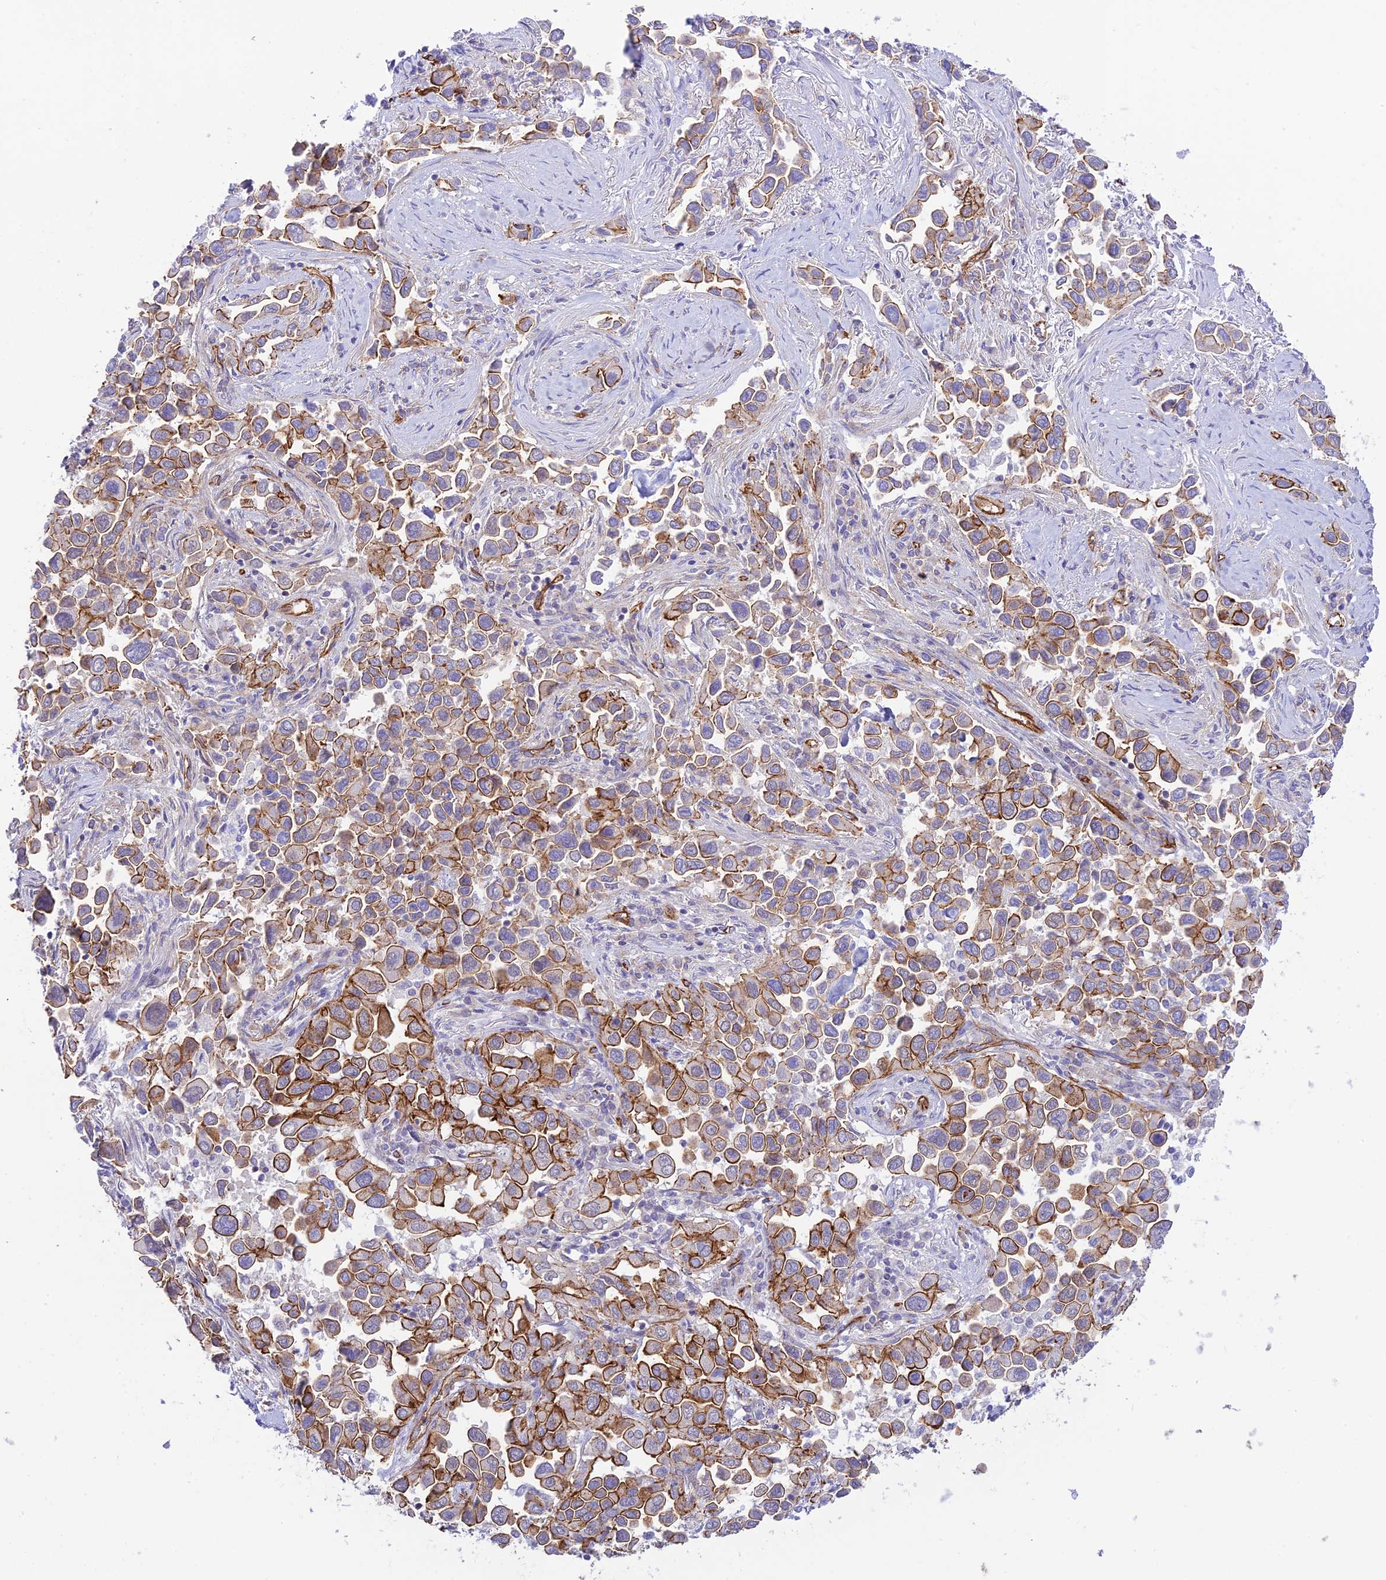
{"staining": {"intensity": "strong", "quantity": "25%-75%", "location": "cytoplasmic/membranous"}, "tissue": "lung cancer", "cell_type": "Tumor cells", "image_type": "cancer", "snomed": [{"axis": "morphology", "description": "Adenocarcinoma, NOS"}, {"axis": "topography", "description": "Lung"}], "caption": "IHC micrograph of human lung adenocarcinoma stained for a protein (brown), which demonstrates high levels of strong cytoplasmic/membranous positivity in about 25%-75% of tumor cells.", "gene": "YPEL5", "patient": {"sex": "female", "age": 76}}